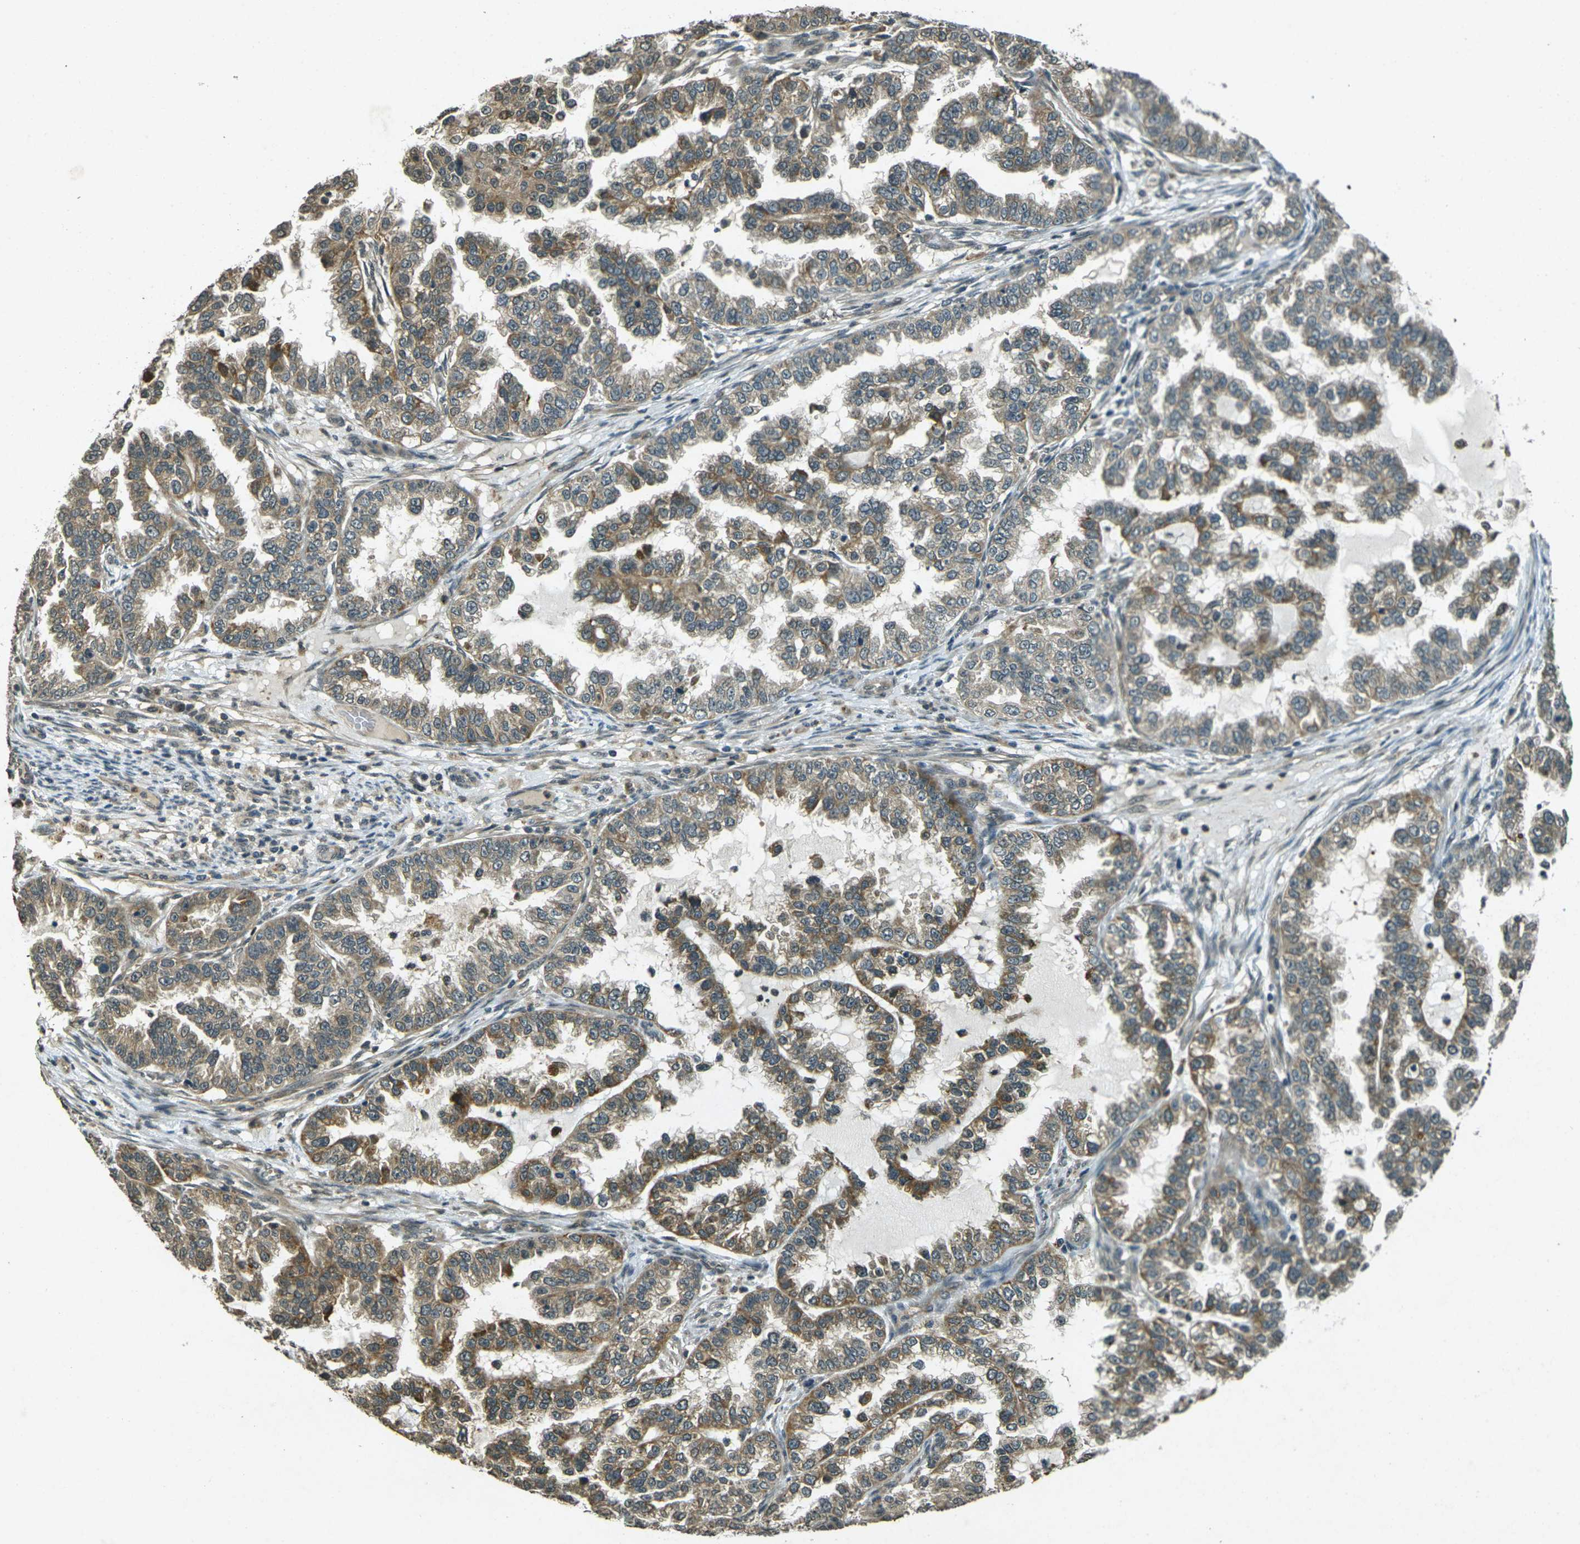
{"staining": {"intensity": "moderate", "quantity": ">75%", "location": "cytoplasmic/membranous"}, "tissue": "endometrial cancer", "cell_type": "Tumor cells", "image_type": "cancer", "snomed": [{"axis": "morphology", "description": "Adenocarcinoma, NOS"}, {"axis": "topography", "description": "Endometrium"}], "caption": "The image exhibits a brown stain indicating the presence of a protein in the cytoplasmic/membranous of tumor cells in endometrial cancer. The protein of interest is shown in brown color, while the nuclei are stained blue.", "gene": "PDE2A", "patient": {"sex": "female", "age": 85}}